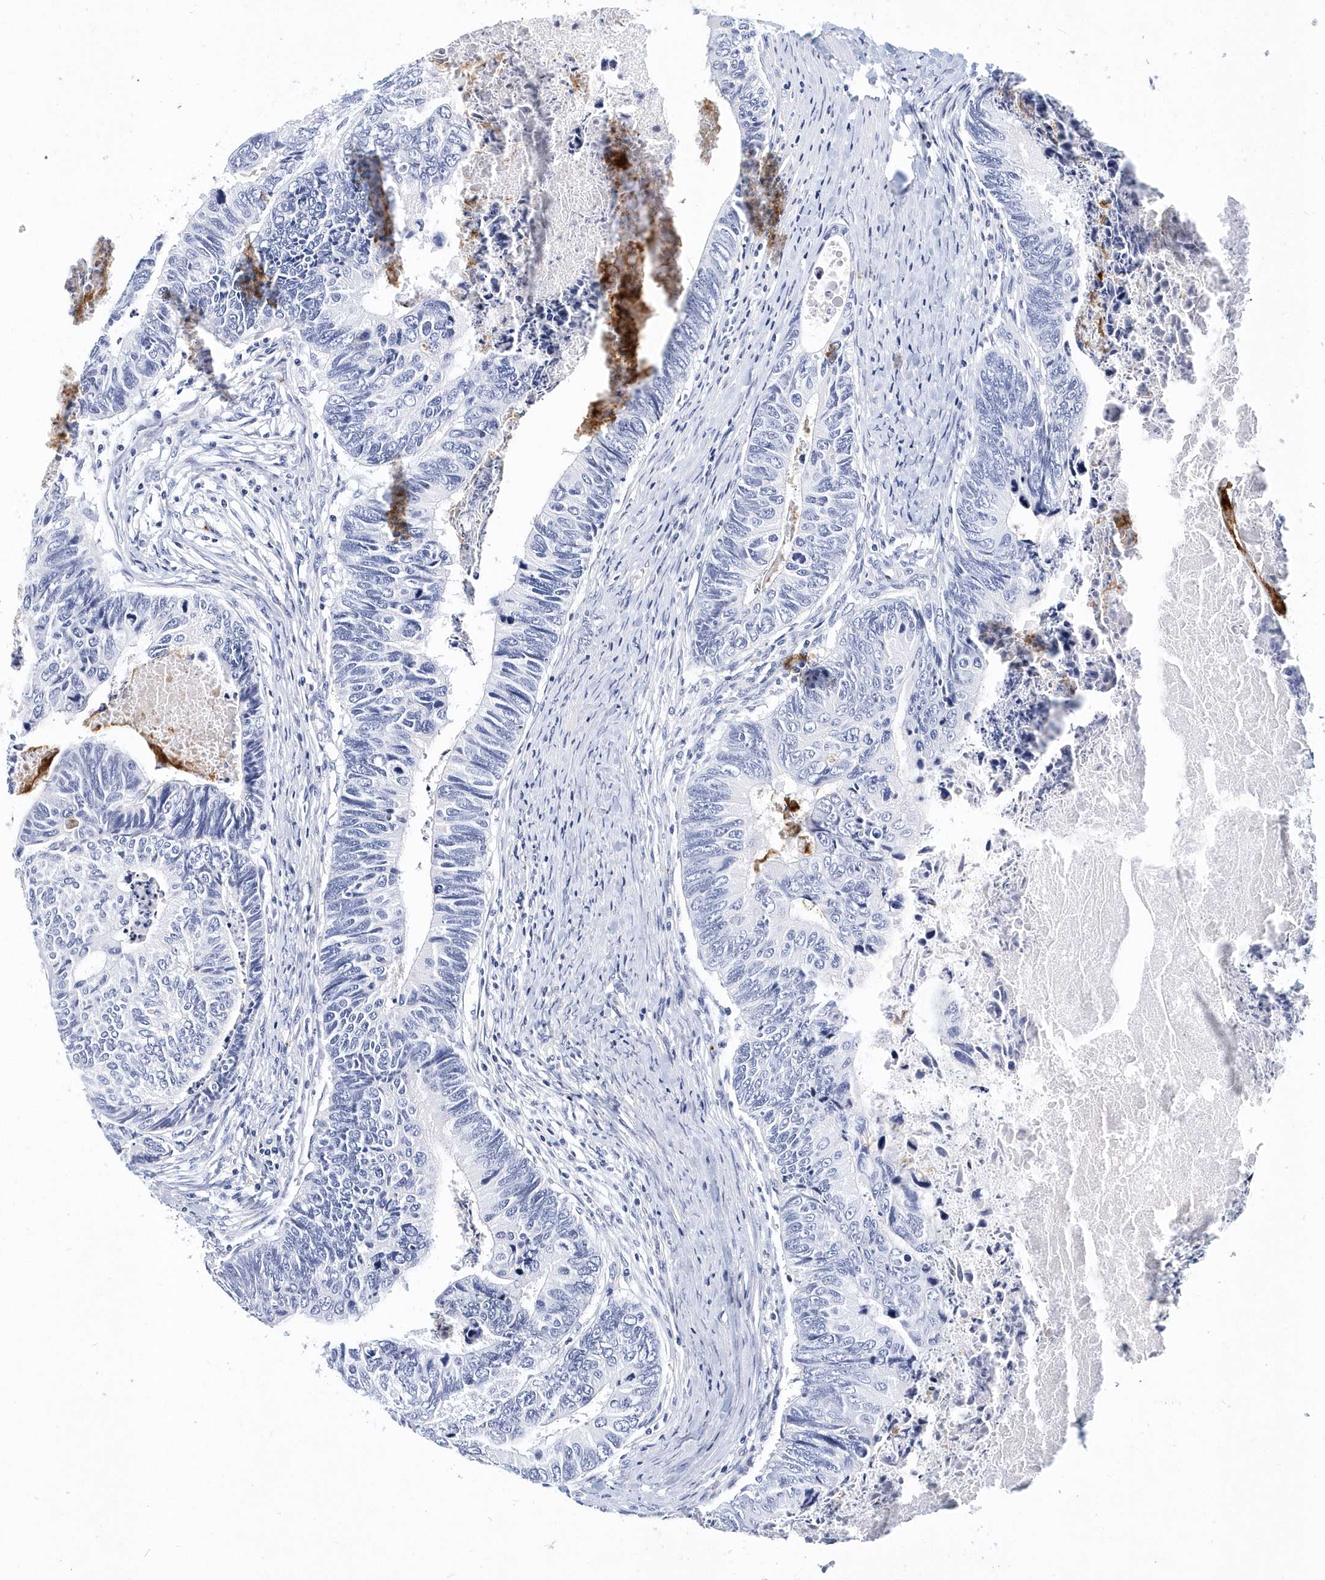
{"staining": {"intensity": "negative", "quantity": "none", "location": "none"}, "tissue": "colorectal cancer", "cell_type": "Tumor cells", "image_type": "cancer", "snomed": [{"axis": "morphology", "description": "Adenocarcinoma, NOS"}, {"axis": "topography", "description": "Colon"}], "caption": "The histopathology image shows no staining of tumor cells in colorectal adenocarcinoma.", "gene": "ITGA2B", "patient": {"sex": "female", "age": 67}}